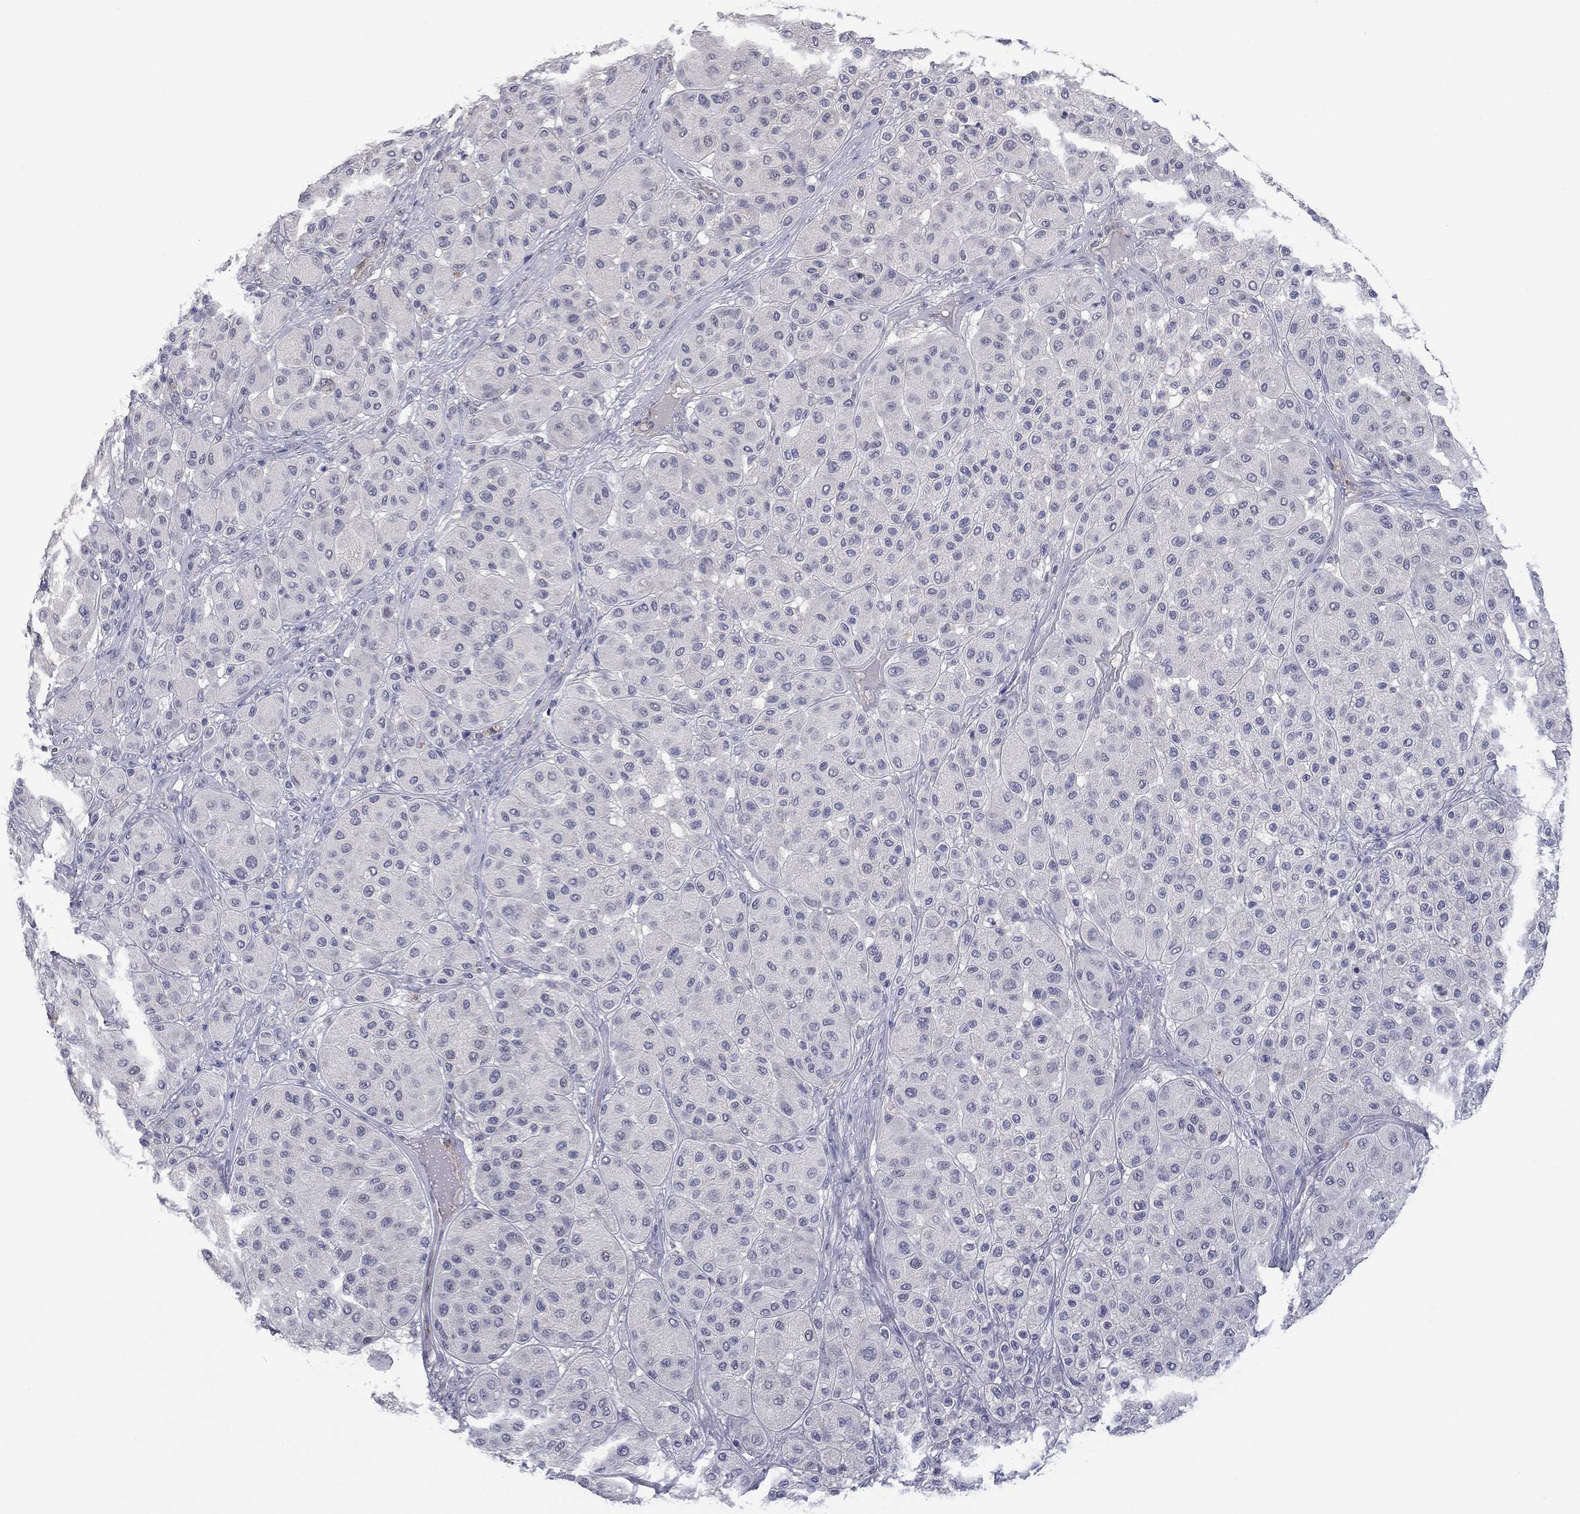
{"staining": {"intensity": "negative", "quantity": "none", "location": "none"}, "tissue": "melanoma", "cell_type": "Tumor cells", "image_type": "cancer", "snomed": [{"axis": "morphology", "description": "Malignant melanoma, Metastatic site"}, {"axis": "topography", "description": "Smooth muscle"}], "caption": "The histopathology image demonstrates no significant expression in tumor cells of melanoma.", "gene": "IP6K3", "patient": {"sex": "male", "age": 41}}